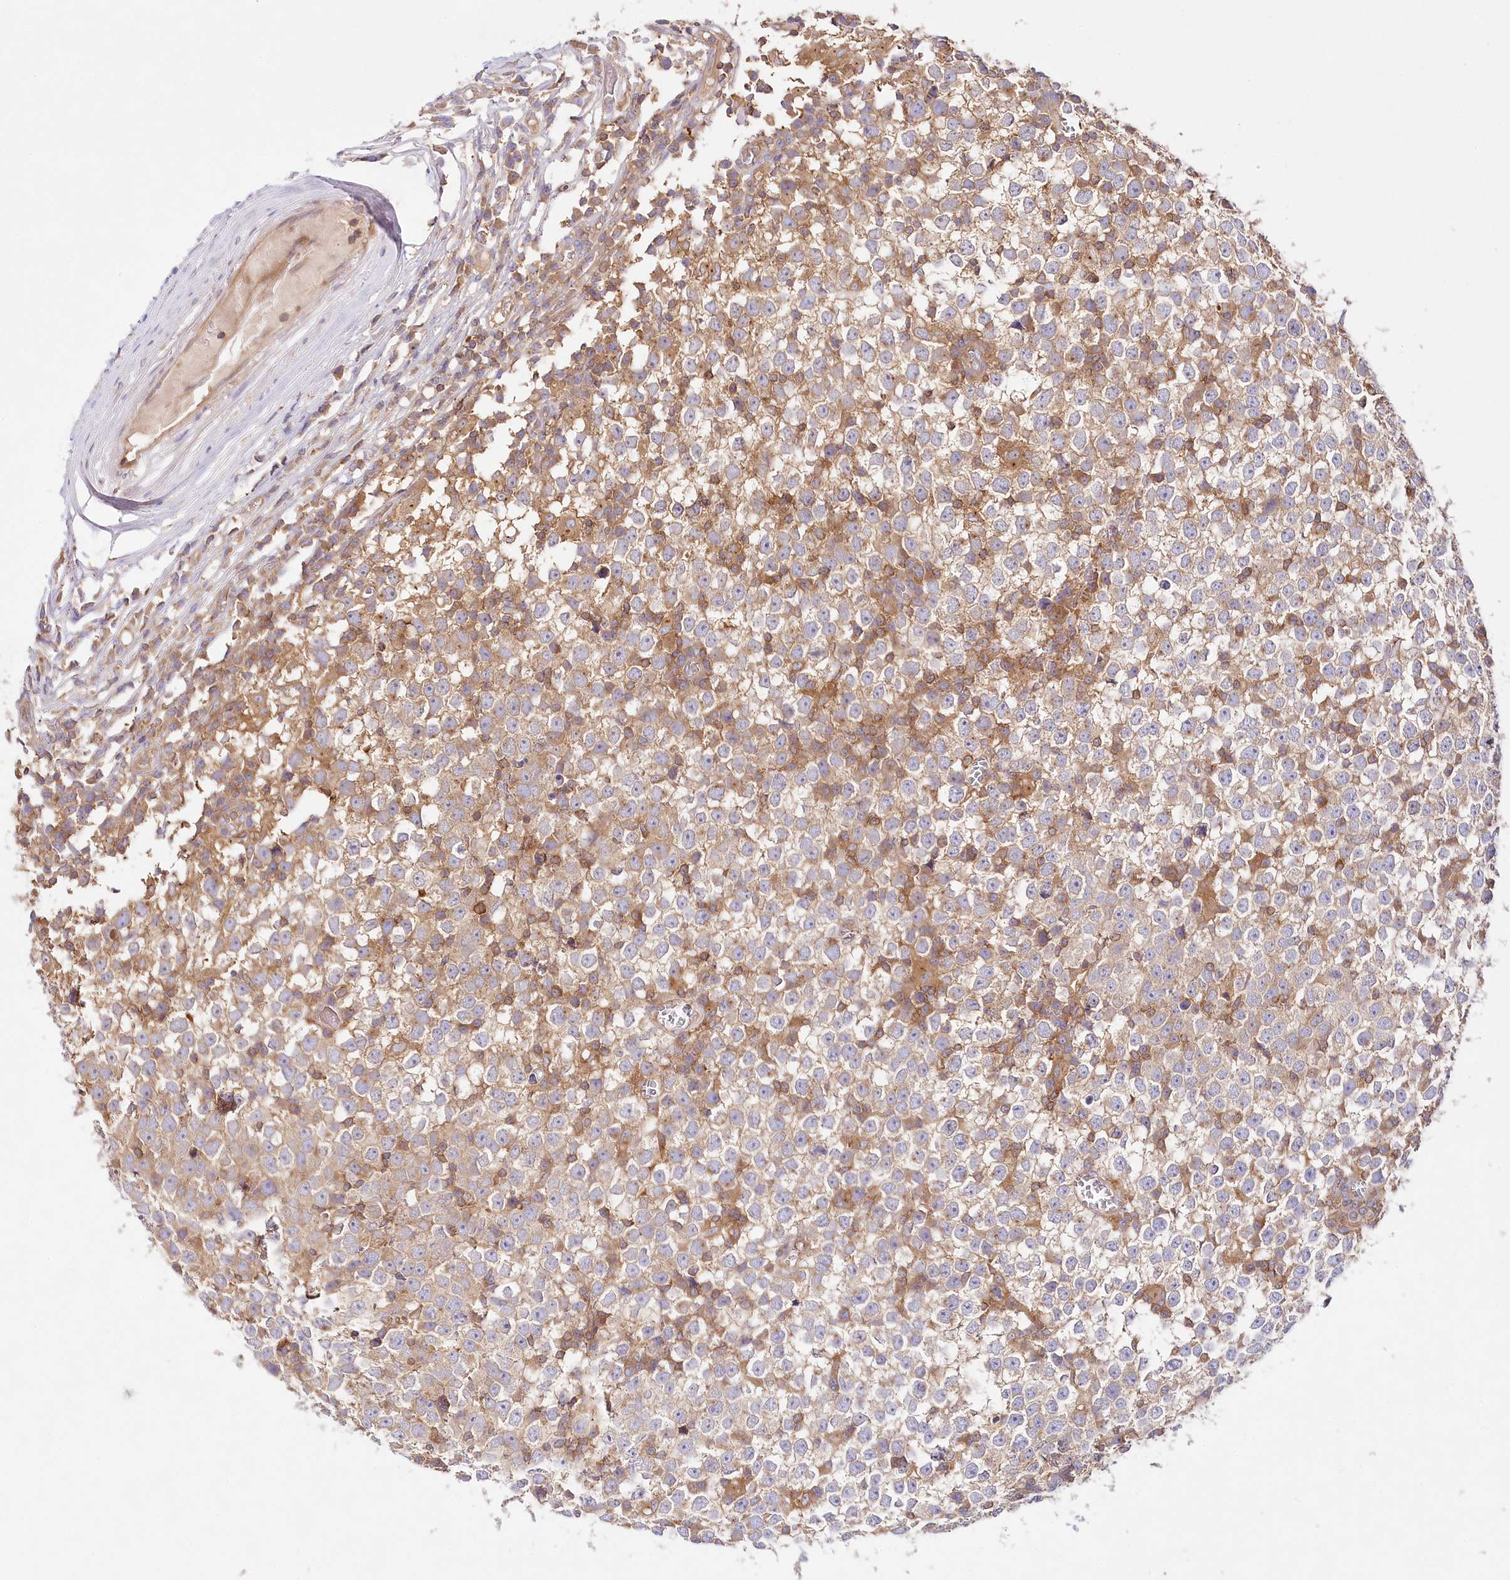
{"staining": {"intensity": "weak", "quantity": "<25%", "location": "cytoplasmic/membranous"}, "tissue": "testis cancer", "cell_type": "Tumor cells", "image_type": "cancer", "snomed": [{"axis": "morphology", "description": "Seminoma, NOS"}, {"axis": "topography", "description": "Testis"}], "caption": "Immunohistochemistry (IHC) histopathology image of testis cancer (seminoma) stained for a protein (brown), which demonstrates no positivity in tumor cells.", "gene": "ABRAXAS2", "patient": {"sex": "male", "age": 65}}